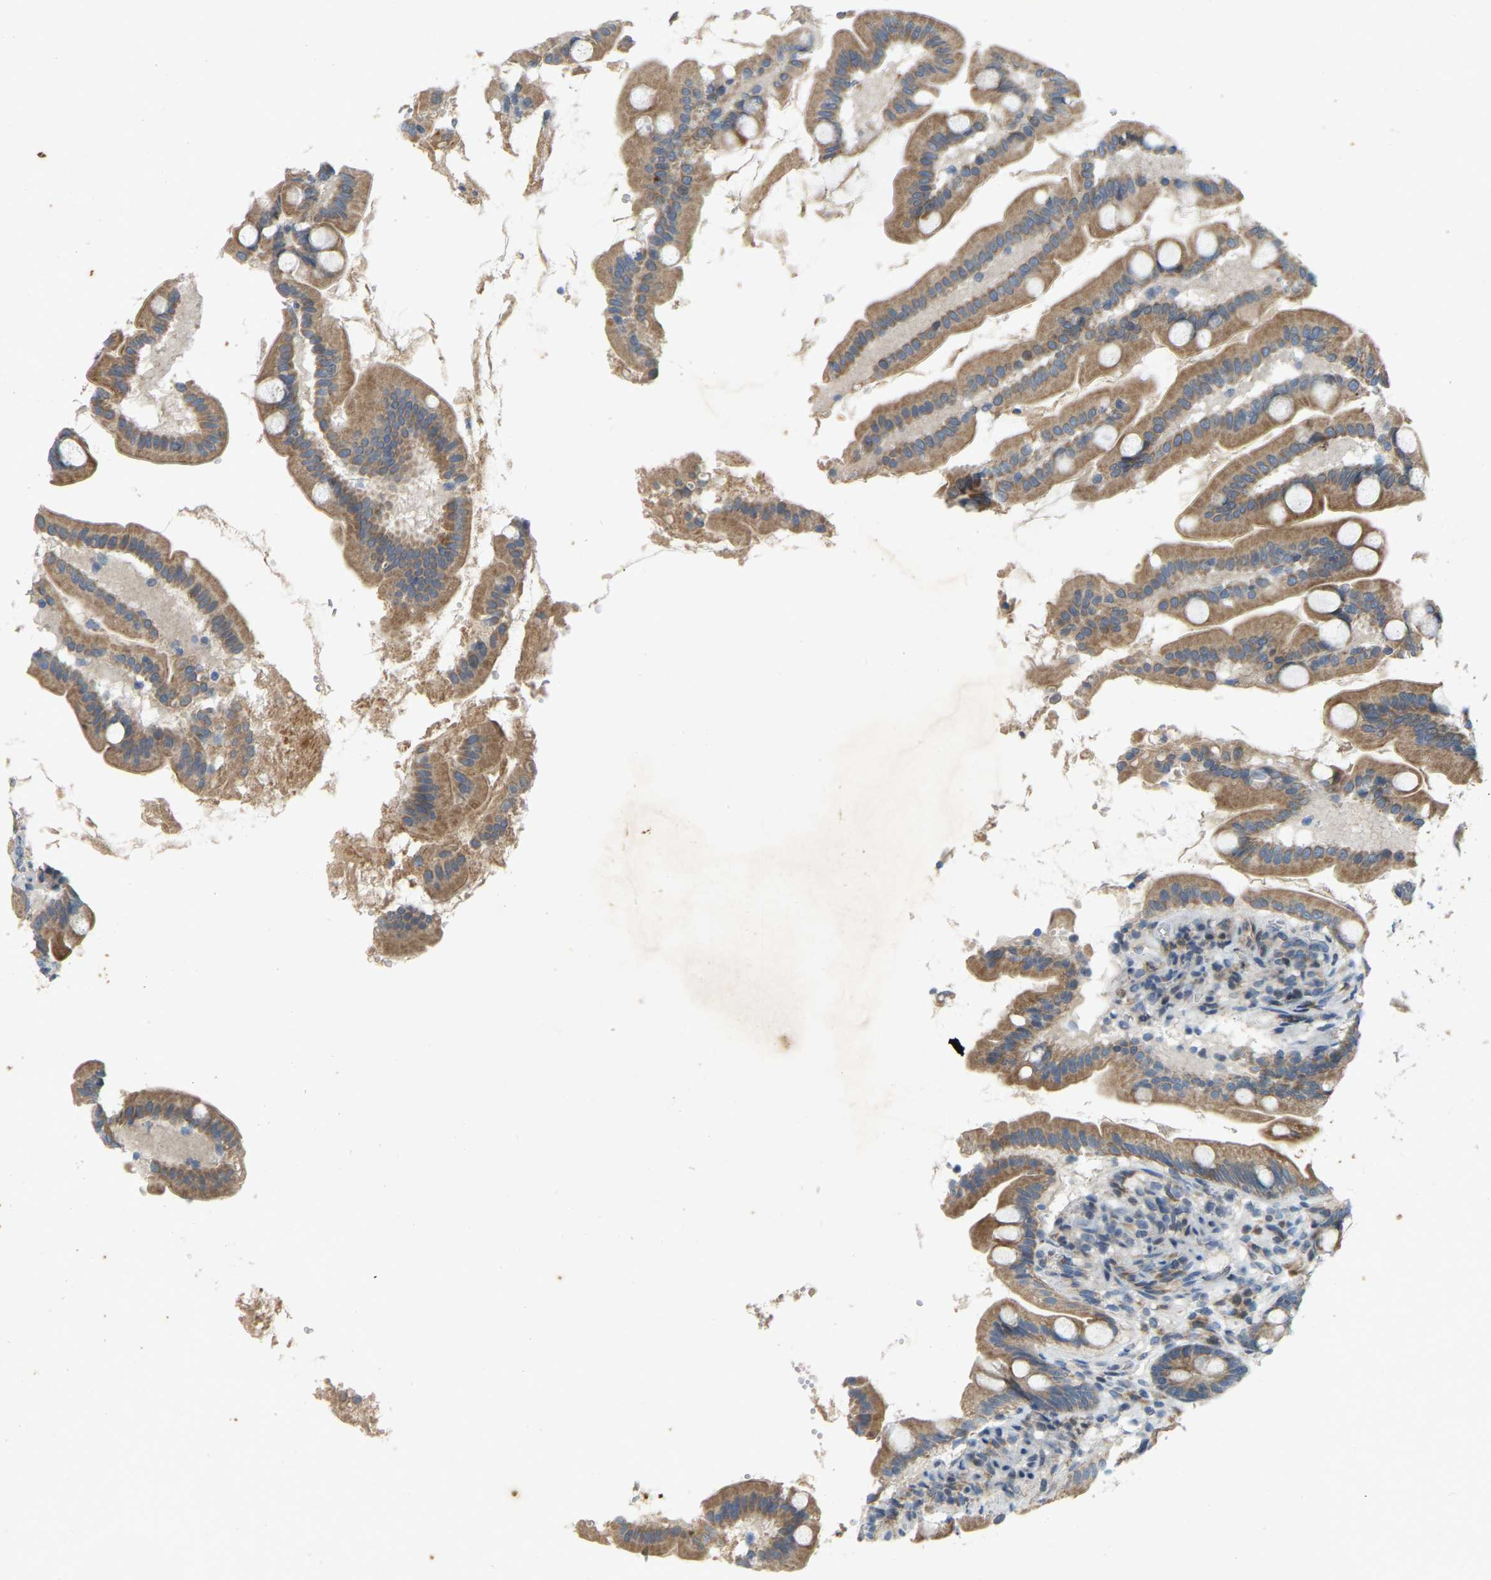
{"staining": {"intensity": "moderate", "quantity": ">75%", "location": "cytoplasmic/membranous"}, "tissue": "small intestine", "cell_type": "Glandular cells", "image_type": "normal", "snomed": [{"axis": "morphology", "description": "Normal tissue, NOS"}, {"axis": "topography", "description": "Small intestine"}], "caption": "The immunohistochemical stain shows moderate cytoplasmic/membranous expression in glandular cells of benign small intestine. The protein is shown in brown color, while the nuclei are stained blue.", "gene": "ENSG00000283765", "patient": {"sex": "female", "age": 56}}